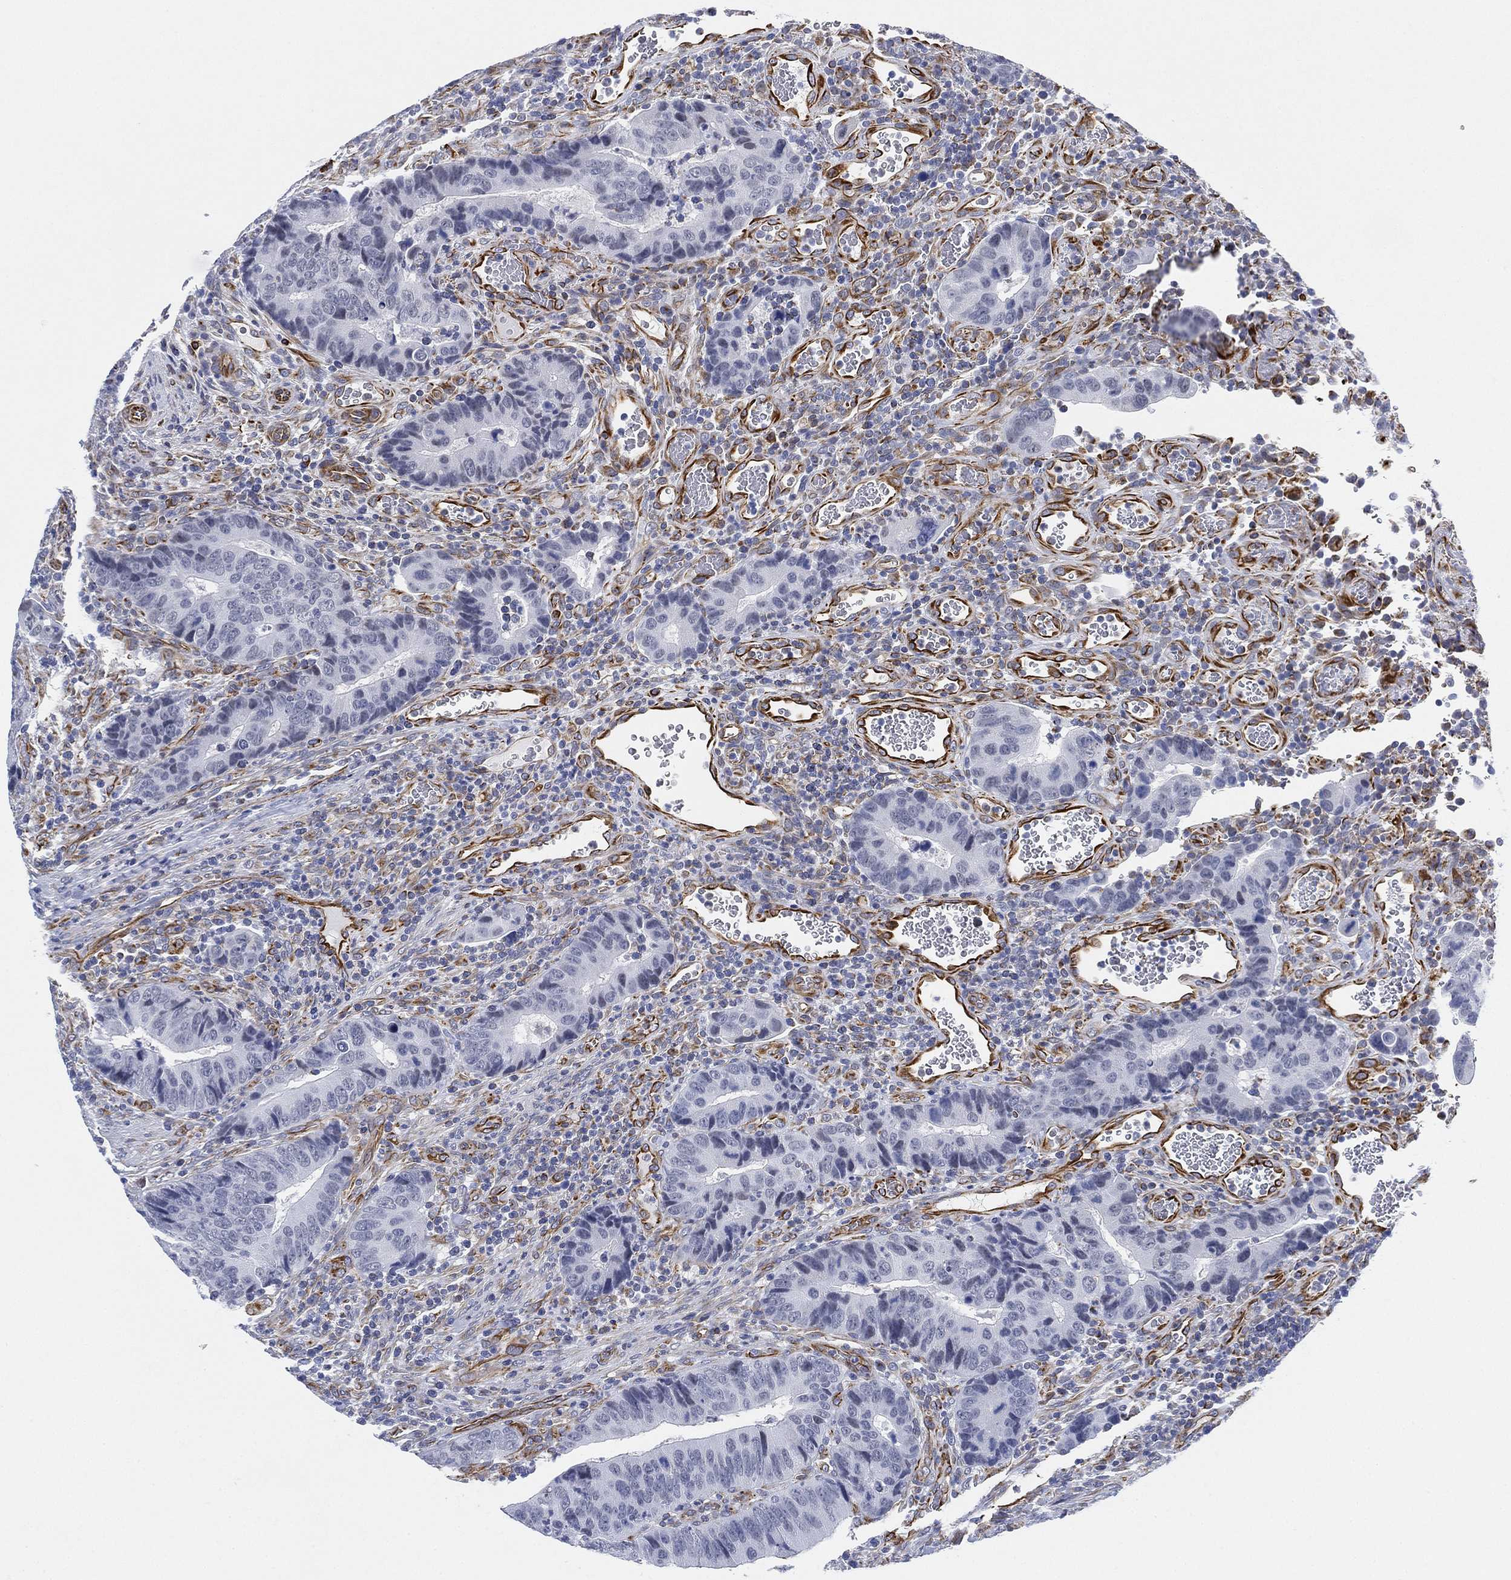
{"staining": {"intensity": "negative", "quantity": "none", "location": "none"}, "tissue": "colorectal cancer", "cell_type": "Tumor cells", "image_type": "cancer", "snomed": [{"axis": "morphology", "description": "Adenocarcinoma, NOS"}, {"axis": "topography", "description": "Colon"}], "caption": "DAB (3,3'-diaminobenzidine) immunohistochemical staining of human colorectal cancer (adenocarcinoma) demonstrates no significant expression in tumor cells.", "gene": "PSKH2", "patient": {"sex": "female", "age": 56}}